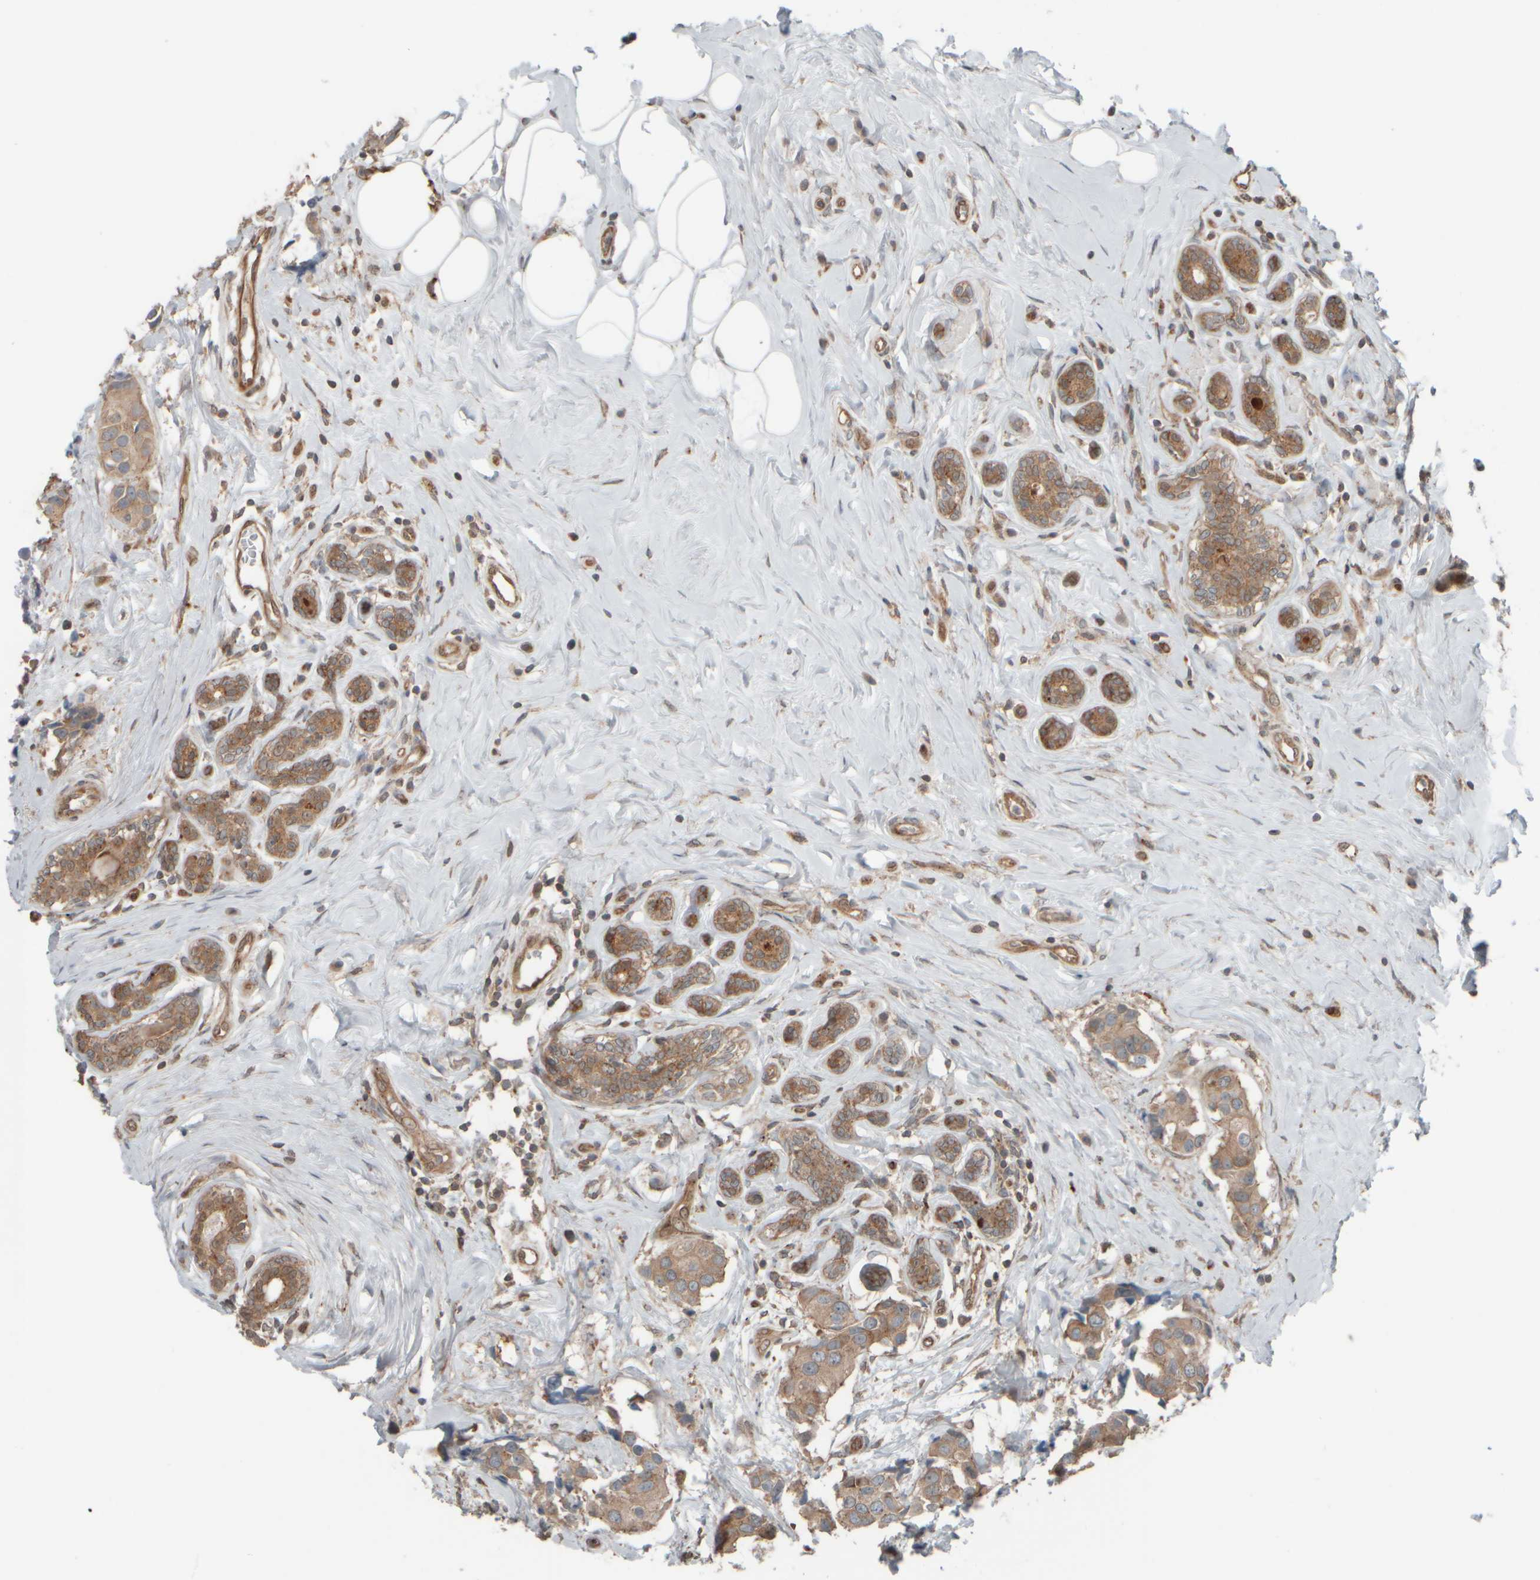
{"staining": {"intensity": "weak", "quantity": ">75%", "location": "cytoplasmic/membranous"}, "tissue": "breast cancer", "cell_type": "Tumor cells", "image_type": "cancer", "snomed": [{"axis": "morphology", "description": "Normal tissue, NOS"}, {"axis": "morphology", "description": "Duct carcinoma"}, {"axis": "topography", "description": "Breast"}], "caption": "The photomicrograph demonstrates a brown stain indicating the presence of a protein in the cytoplasmic/membranous of tumor cells in breast cancer (infiltrating ductal carcinoma).", "gene": "GIGYF1", "patient": {"sex": "female", "age": 39}}